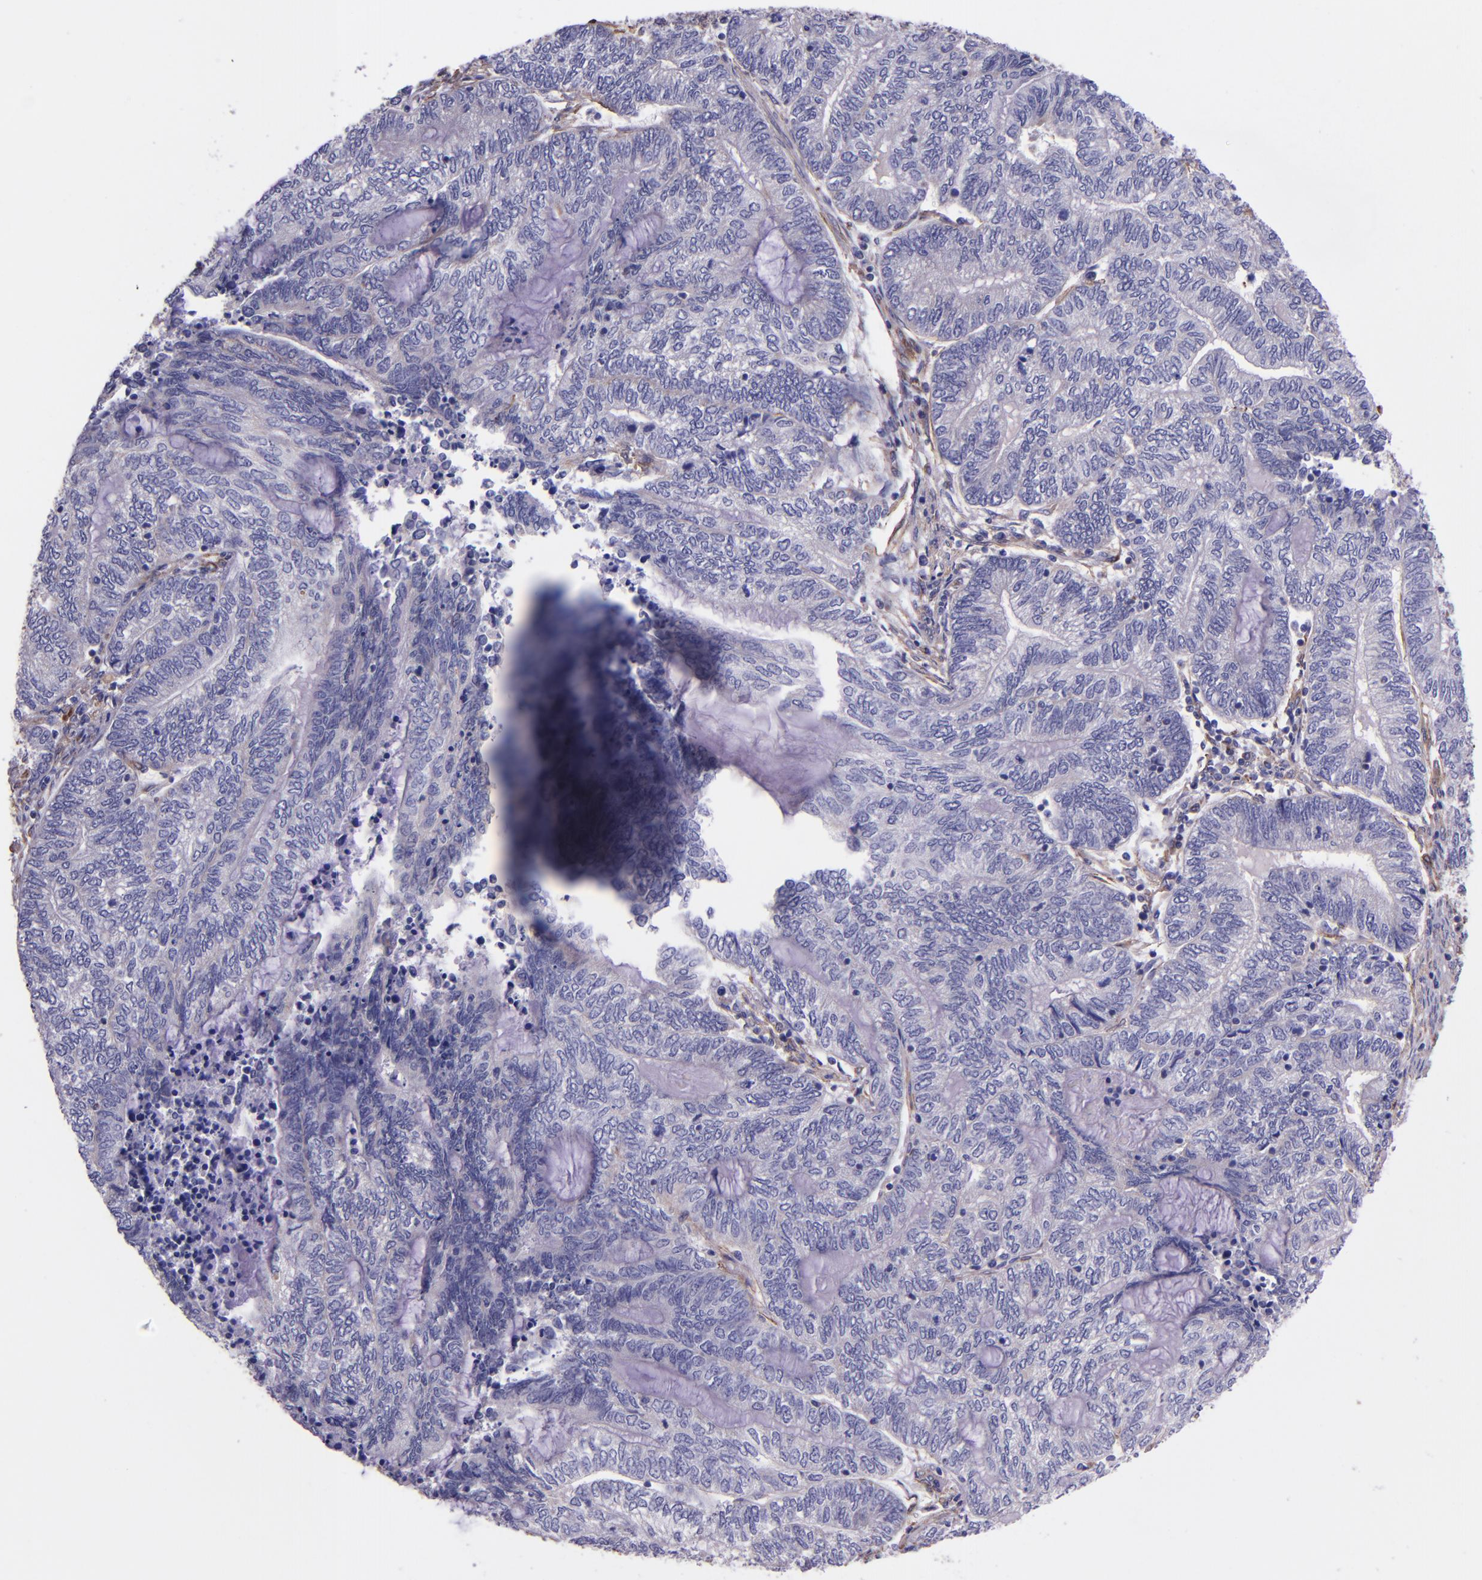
{"staining": {"intensity": "negative", "quantity": "none", "location": "none"}, "tissue": "endometrial cancer", "cell_type": "Tumor cells", "image_type": "cancer", "snomed": [{"axis": "morphology", "description": "Adenocarcinoma, NOS"}, {"axis": "topography", "description": "Uterus"}, {"axis": "topography", "description": "Endometrium"}], "caption": "DAB (3,3'-diaminobenzidine) immunohistochemical staining of endometrial adenocarcinoma reveals no significant positivity in tumor cells.", "gene": "IDH3G", "patient": {"sex": "female", "age": 70}}